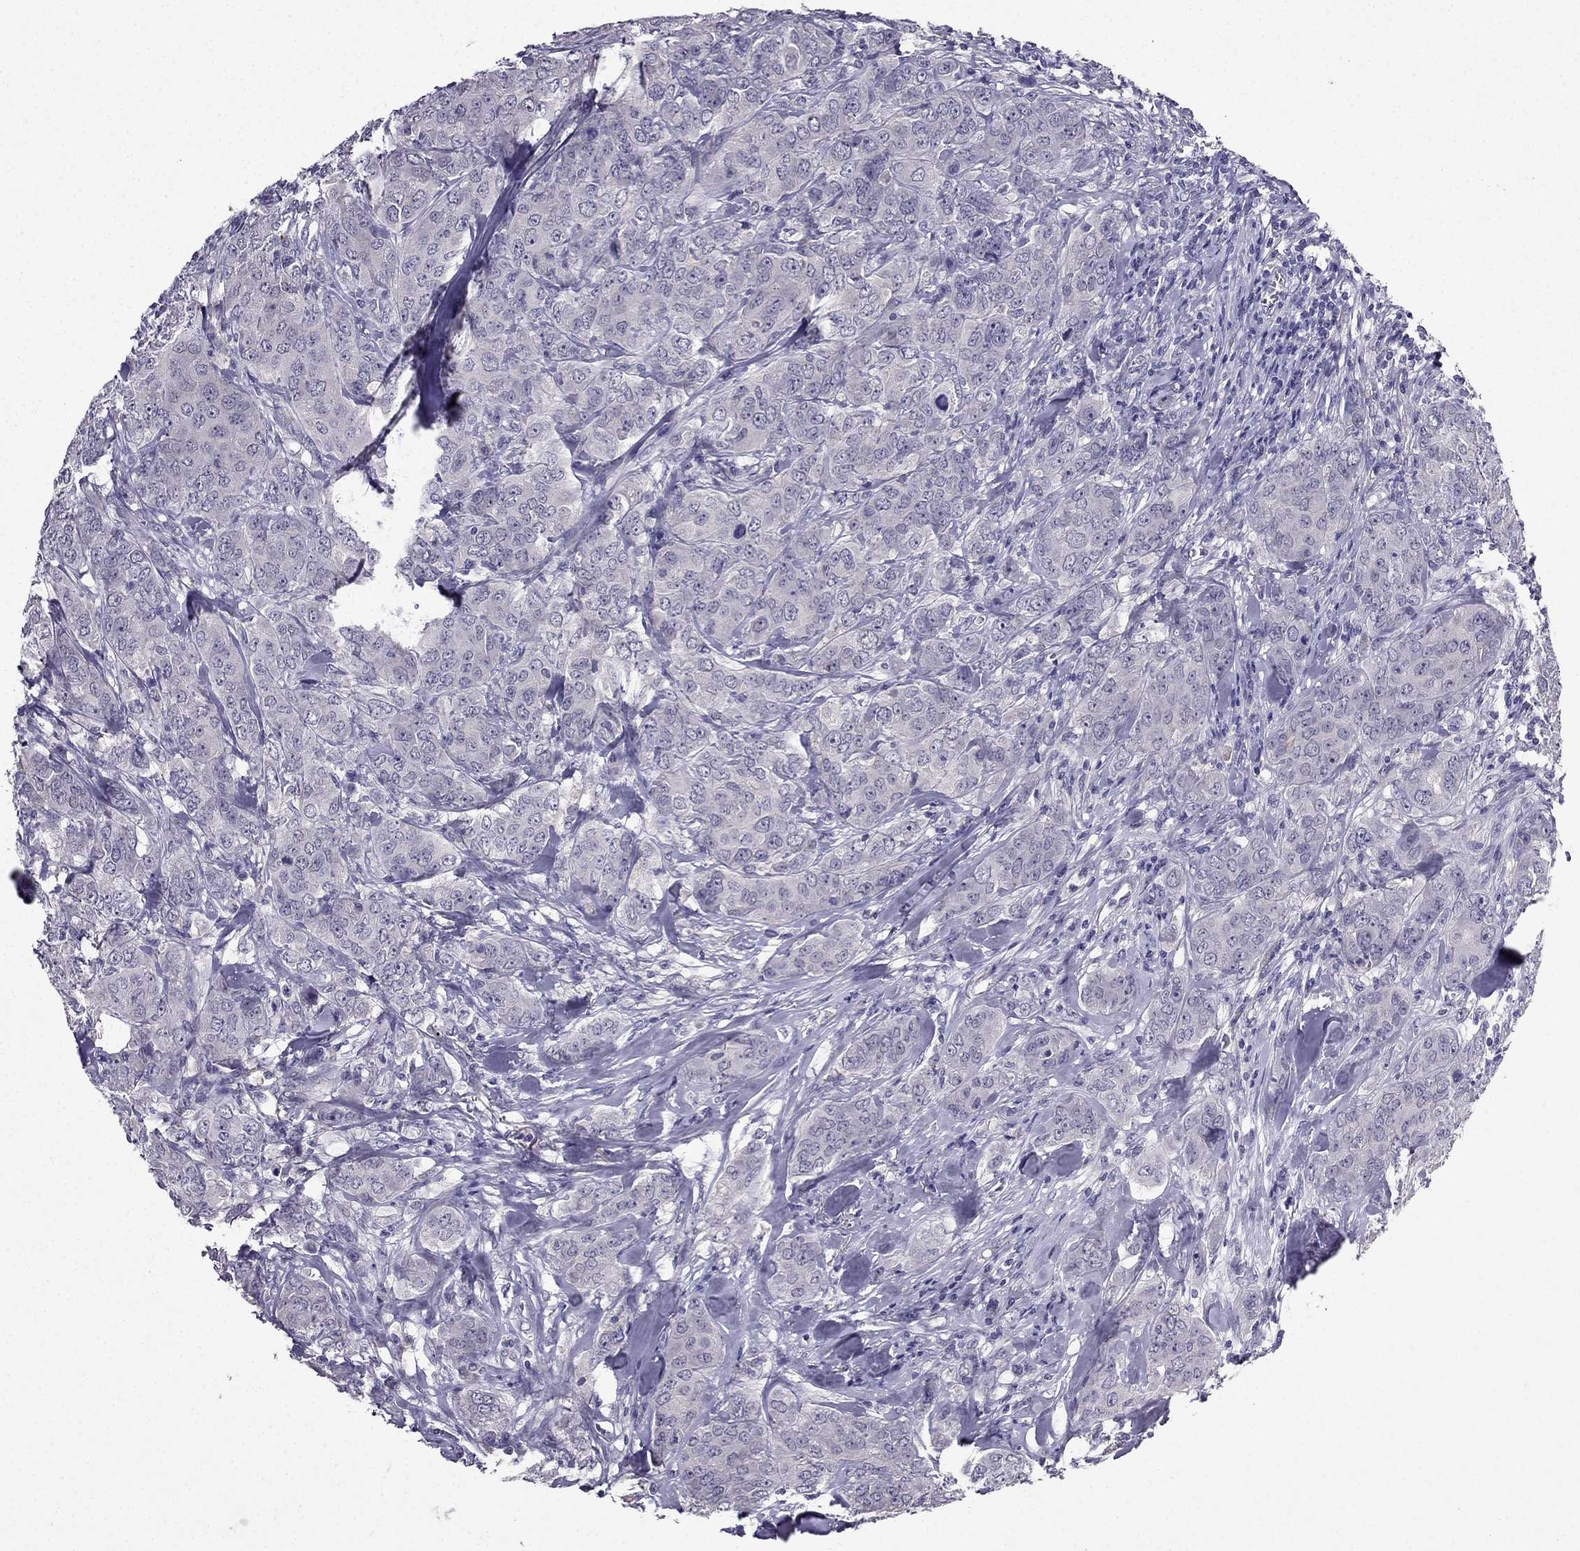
{"staining": {"intensity": "negative", "quantity": "none", "location": "none"}, "tissue": "breast cancer", "cell_type": "Tumor cells", "image_type": "cancer", "snomed": [{"axis": "morphology", "description": "Duct carcinoma"}, {"axis": "topography", "description": "Breast"}], "caption": "IHC histopathology image of neoplastic tissue: breast cancer stained with DAB (3,3'-diaminobenzidine) shows no significant protein positivity in tumor cells.", "gene": "DUSP15", "patient": {"sex": "female", "age": 43}}